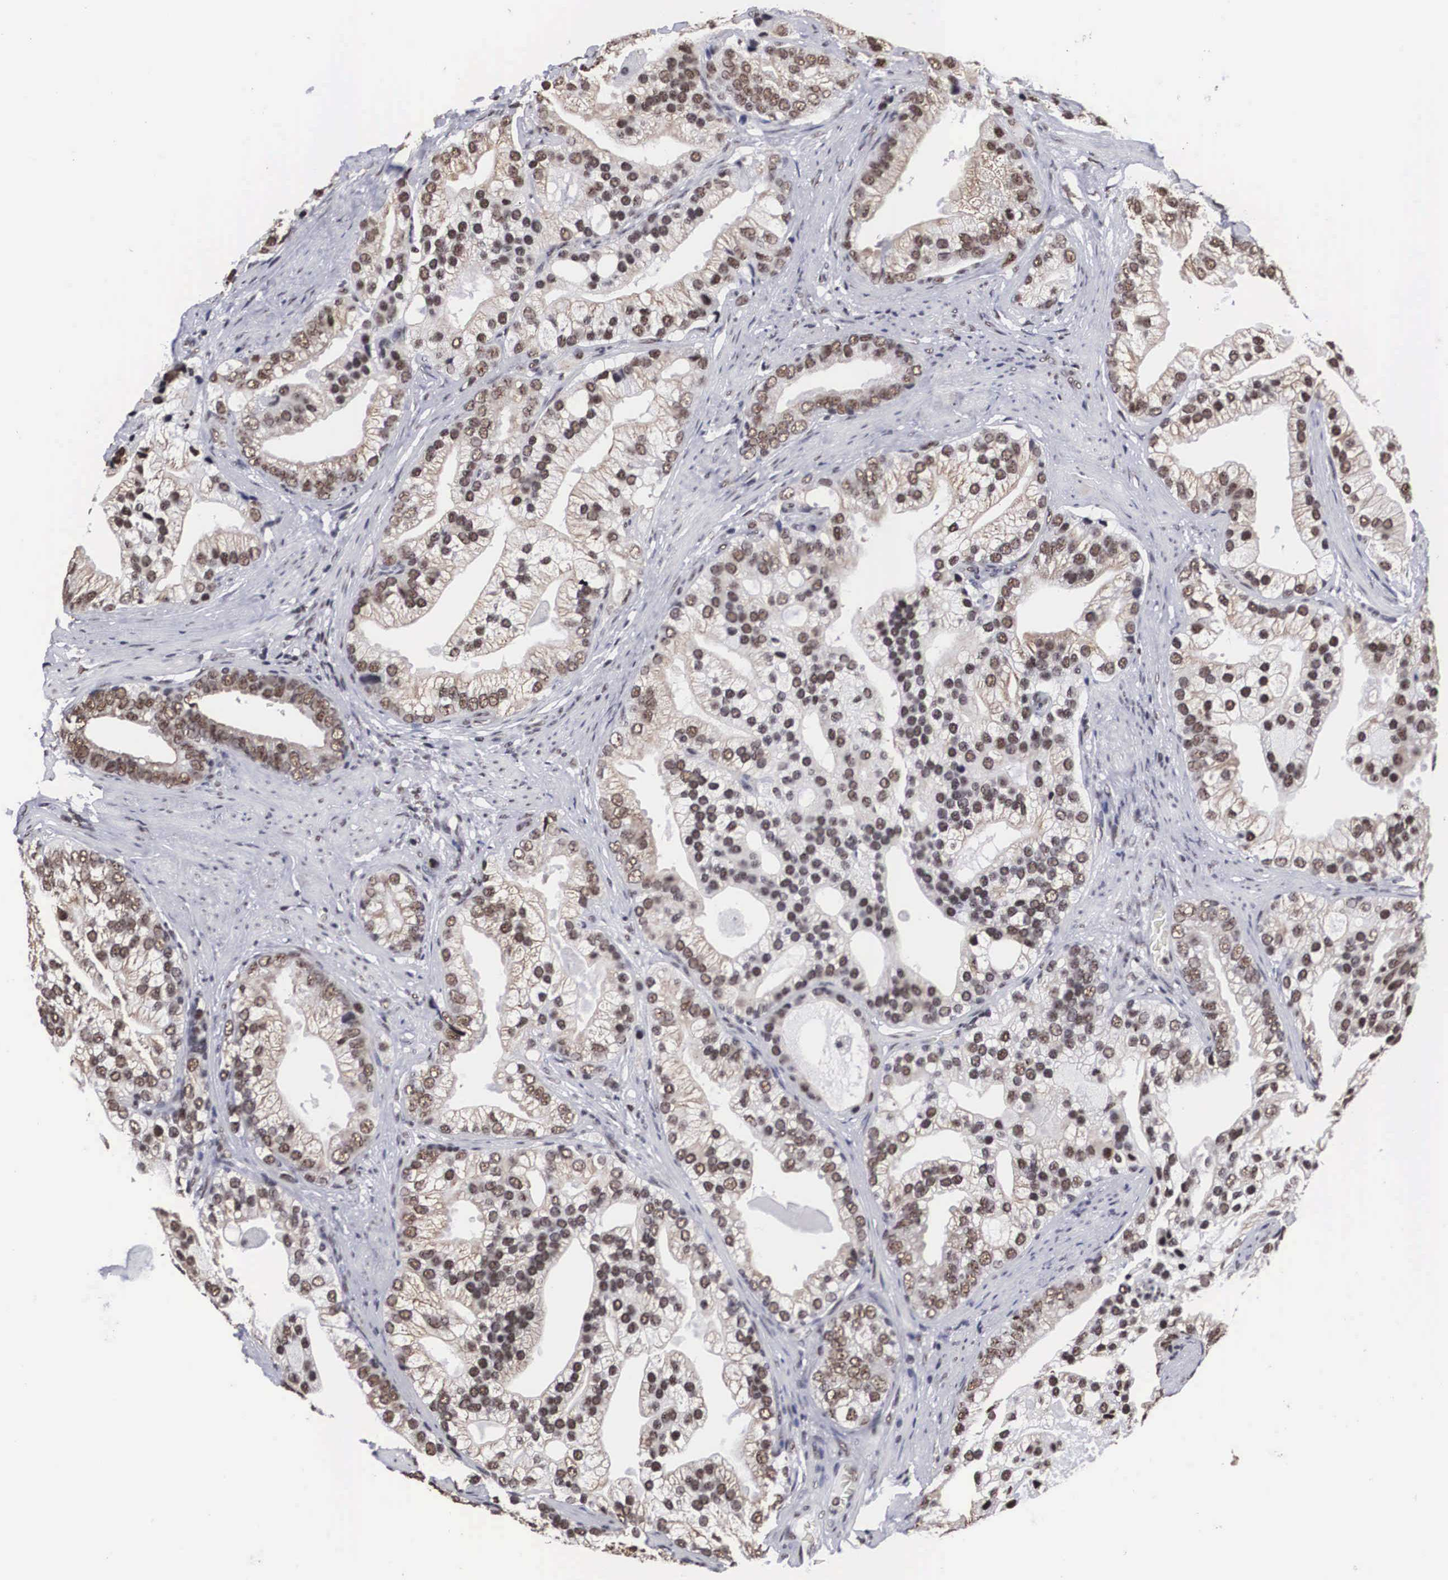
{"staining": {"intensity": "moderate", "quantity": ">75%", "location": "nuclear"}, "tissue": "prostate cancer", "cell_type": "Tumor cells", "image_type": "cancer", "snomed": [{"axis": "morphology", "description": "Adenocarcinoma, Medium grade"}, {"axis": "topography", "description": "Prostate"}], "caption": "A photomicrograph of prostate cancer stained for a protein demonstrates moderate nuclear brown staining in tumor cells. (Stains: DAB (3,3'-diaminobenzidine) in brown, nuclei in blue, Microscopy: brightfield microscopy at high magnification).", "gene": "ACIN1", "patient": {"sex": "male", "age": 65}}